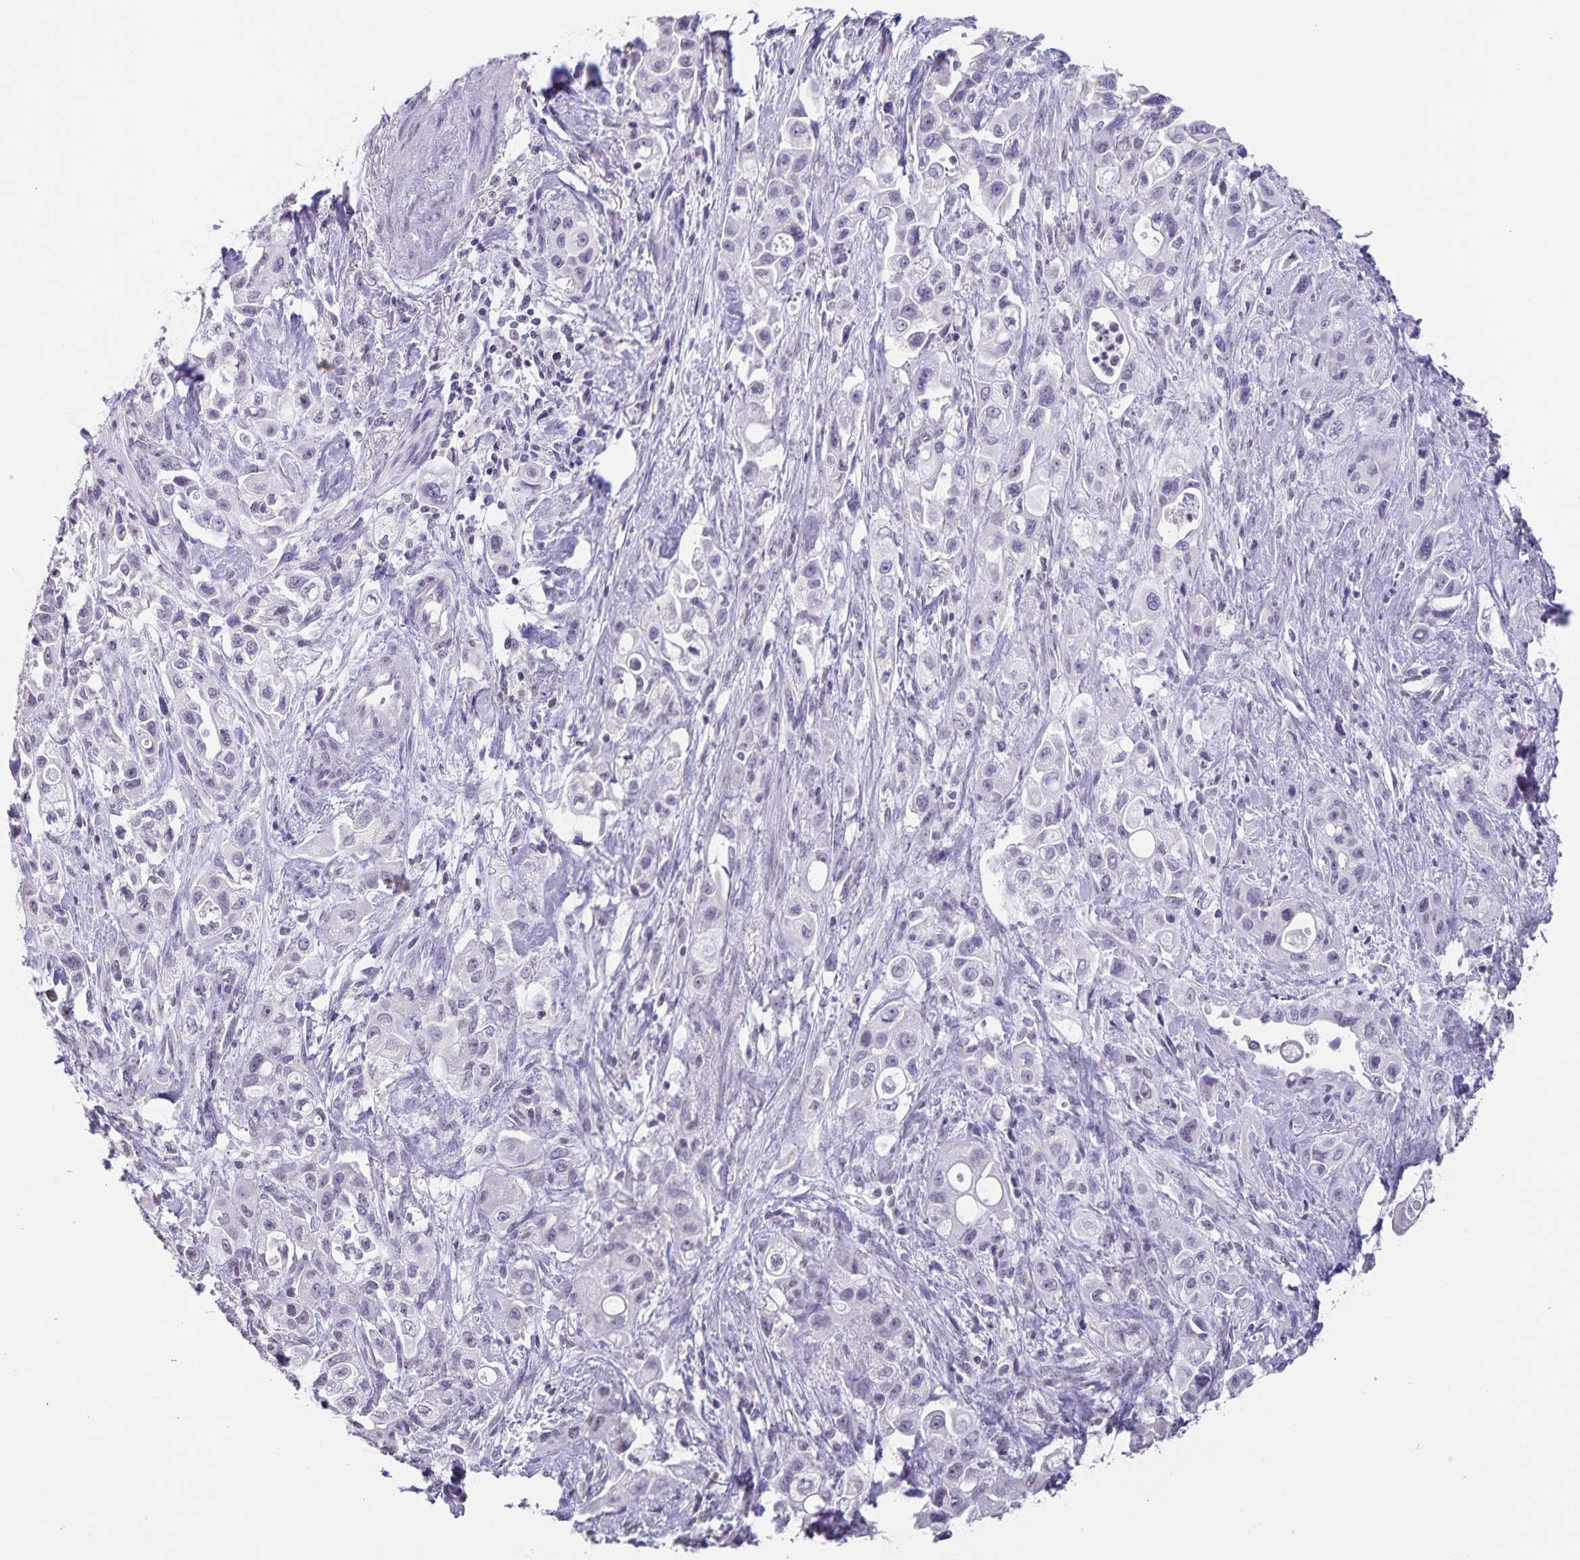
{"staining": {"intensity": "negative", "quantity": "none", "location": "none"}, "tissue": "pancreatic cancer", "cell_type": "Tumor cells", "image_type": "cancer", "snomed": [{"axis": "morphology", "description": "Adenocarcinoma, NOS"}, {"axis": "topography", "description": "Pancreas"}], "caption": "Immunohistochemistry (IHC) of human pancreatic adenocarcinoma exhibits no positivity in tumor cells.", "gene": "AQP4", "patient": {"sex": "female", "age": 66}}